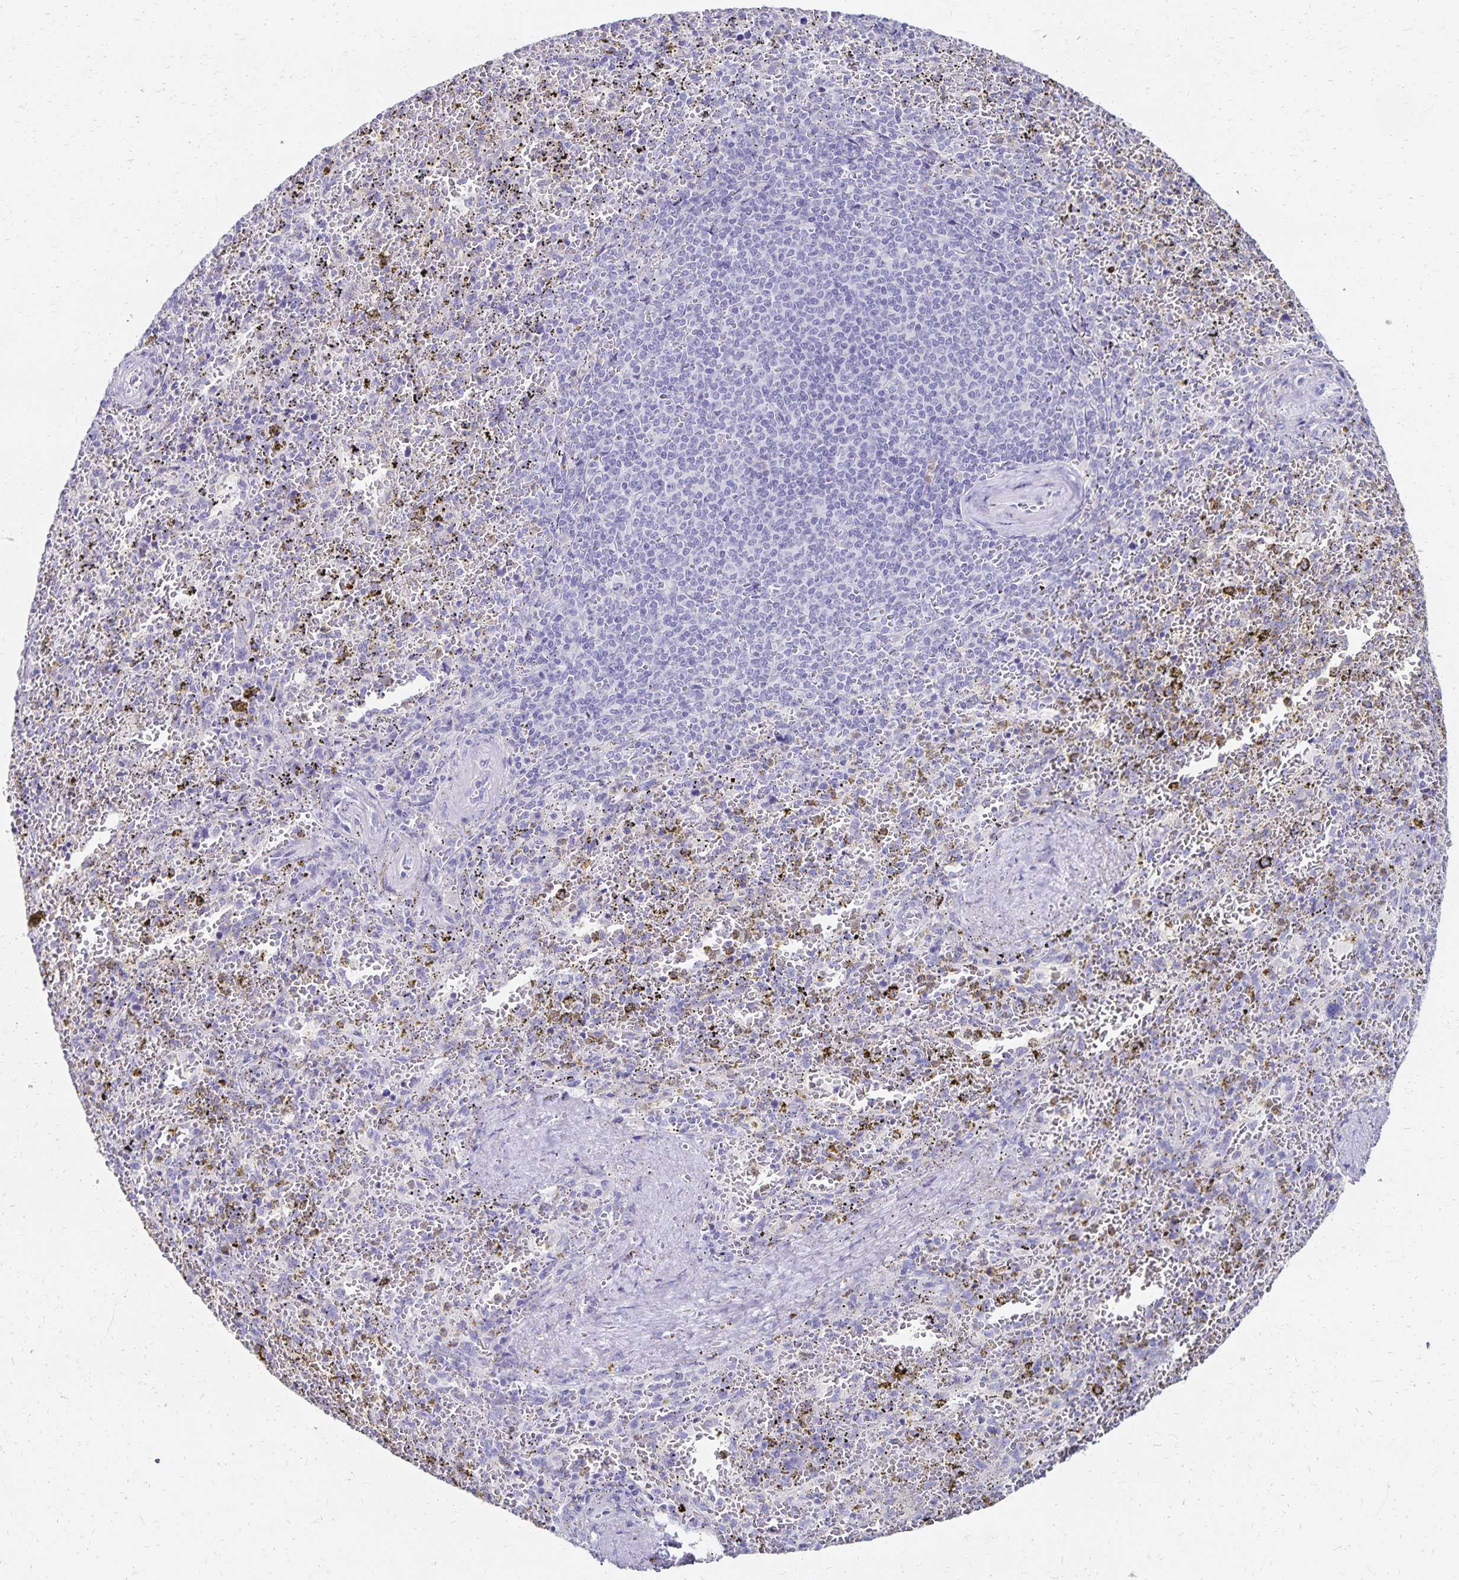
{"staining": {"intensity": "negative", "quantity": "none", "location": "none"}, "tissue": "spleen", "cell_type": "Cells in red pulp", "image_type": "normal", "snomed": [{"axis": "morphology", "description": "Normal tissue, NOS"}, {"axis": "topography", "description": "Spleen"}], "caption": "High power microscopy micrograph of an IHC photomicrograph of benign spleen, revealing no significant expression in cells in red pulp.", "gene": "DYNLT4", "patient": {"sex": "female", "age": 50}}